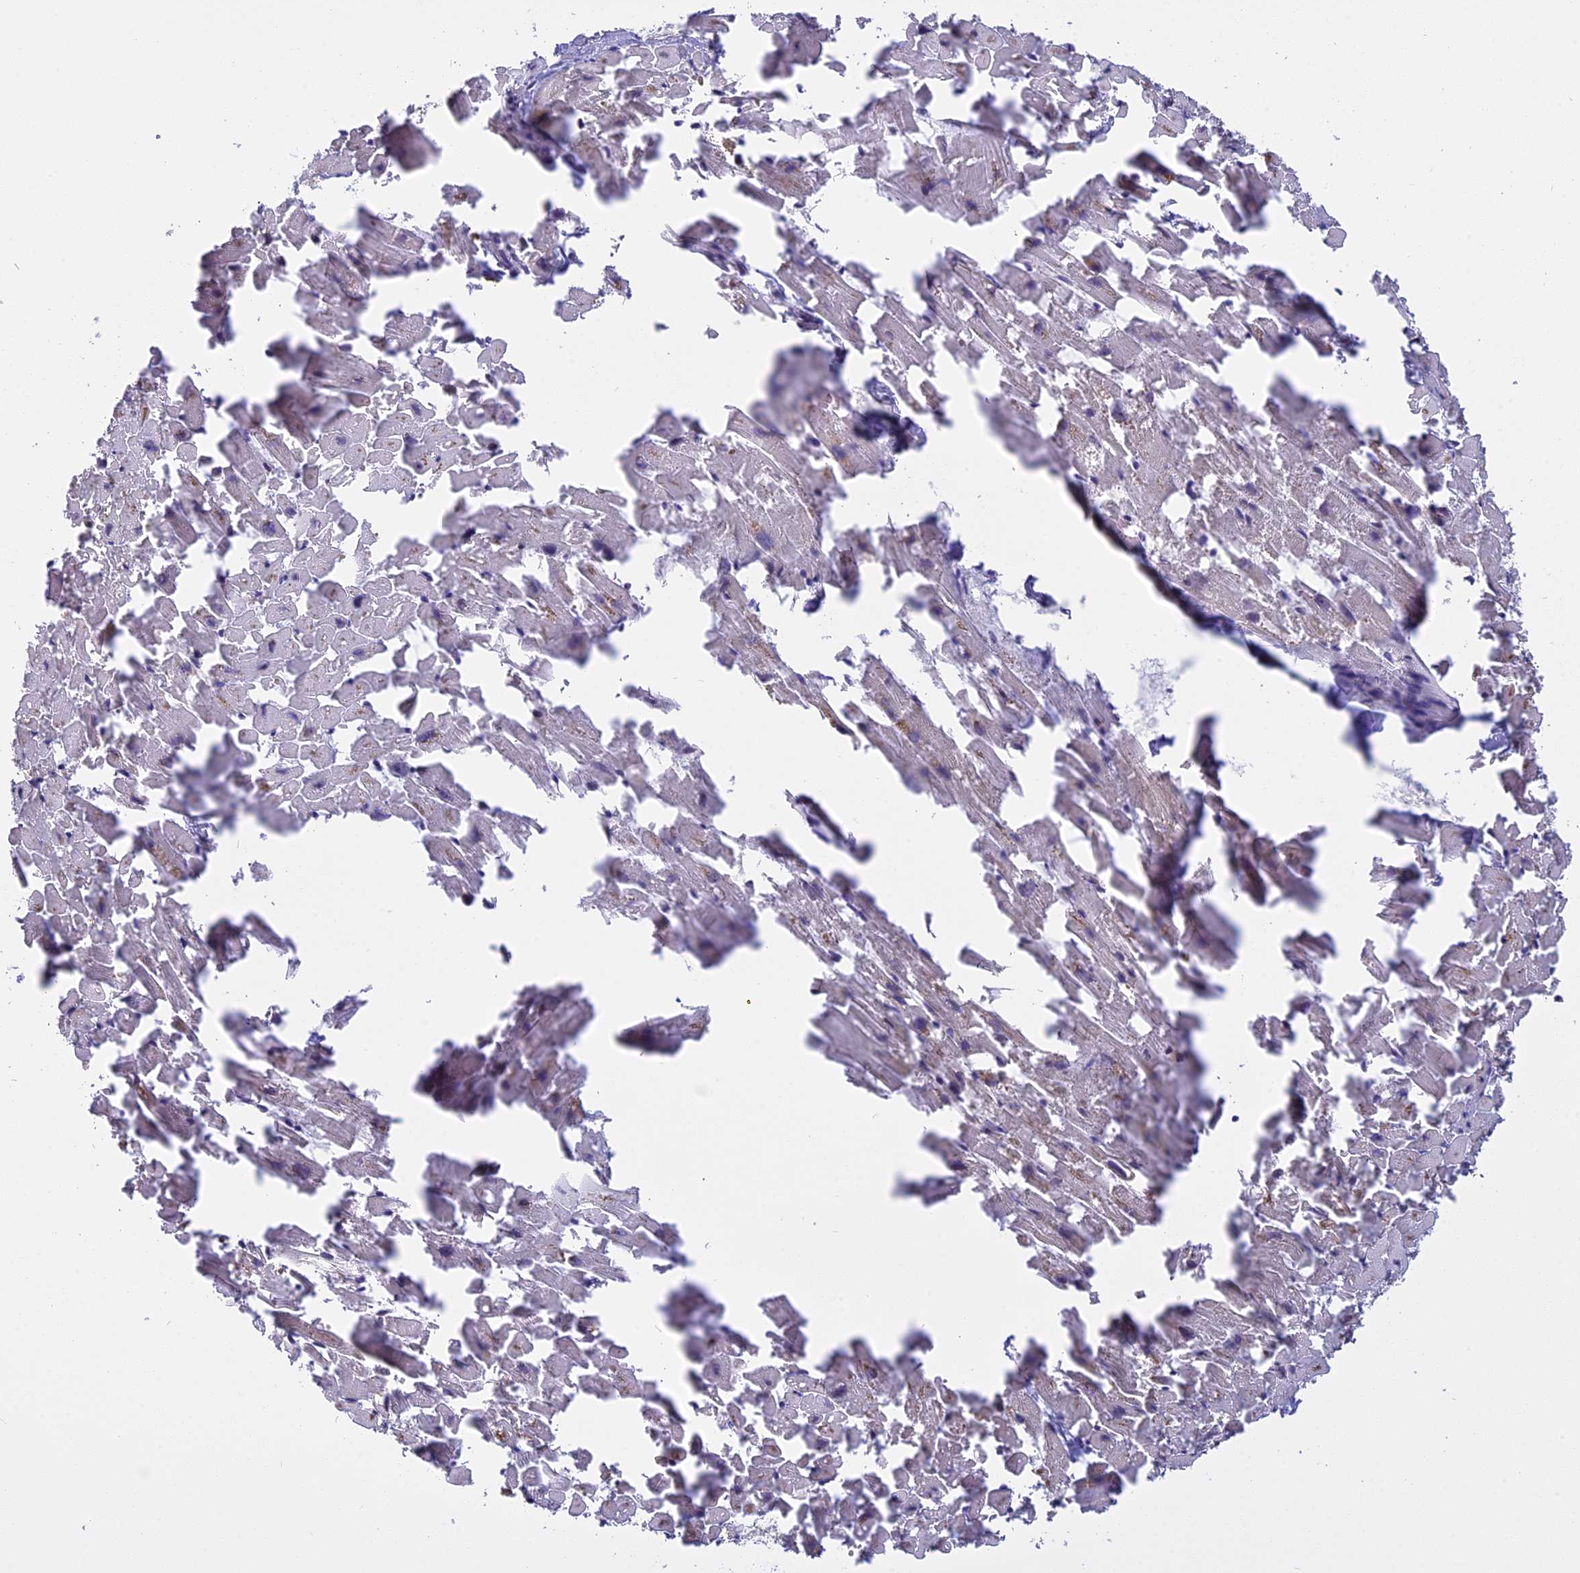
{"staining": {"intensity": "negative", "quantity": "none", "location": "none"}, "tissue": "heart muscle", "cell_type": "Cardiomyocytes", "image_type": "normal", "snomed": [{"axis": "morphology", "description": "Normal tissue, NOS"}, {"axis": "topography", "description": "Heart"}], "caption": "This image is of benign heart muscle stained with immunohistochemistry (IHC) to label a protein in brown with the nuclei are counter-stained blue. There is no expression in cardiomyocytes.", "gene": "MGA", "patient": {"sex": "female", "age": 64}}